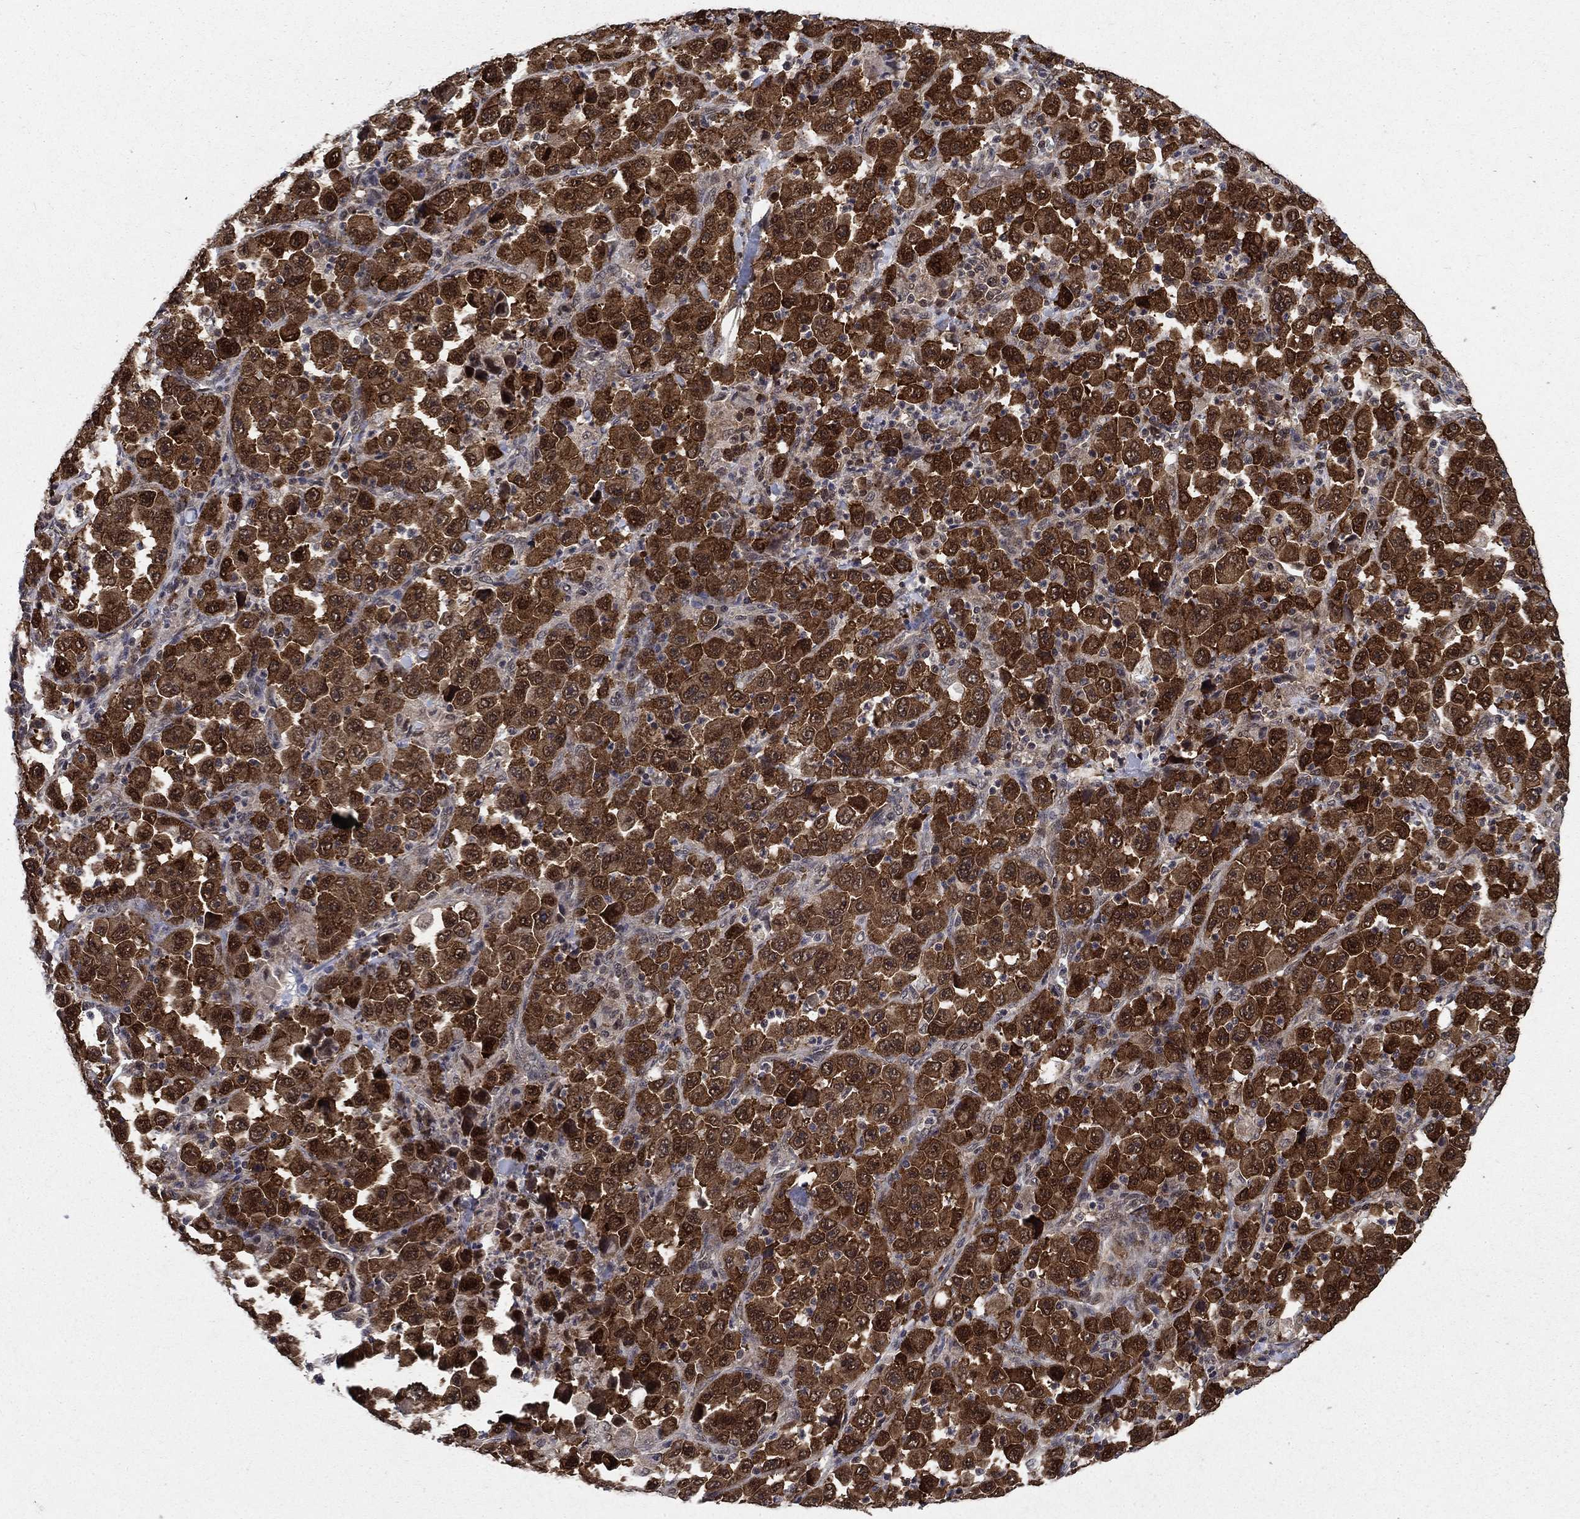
{"staining": {"intensity": "strong", "quantity": ">75%", "location": "cytoplasmic/membranous"}, "tissue": "stomach cancer", "cell_type": "Tumor cells", "image_type": "cancer", "snomed": [{"axis": "morphology", "description": "Normal tissue, NOS"}, {"axis": "morphology", "description": "Adenocarcinoma, NOS"}, {"axis": "topography", "description": "Stomach, upper"}, {"axis": "topography", "description": "Stomach"}], "caption": "Protein expression analysis of human stomach cancer (adenocarcinoma) reveals strong cytoplasmic/membranous staining in about >75% of tumor cells.", "gene": "DNAJA1", "patient": {"sex": "male", "age": 59}}